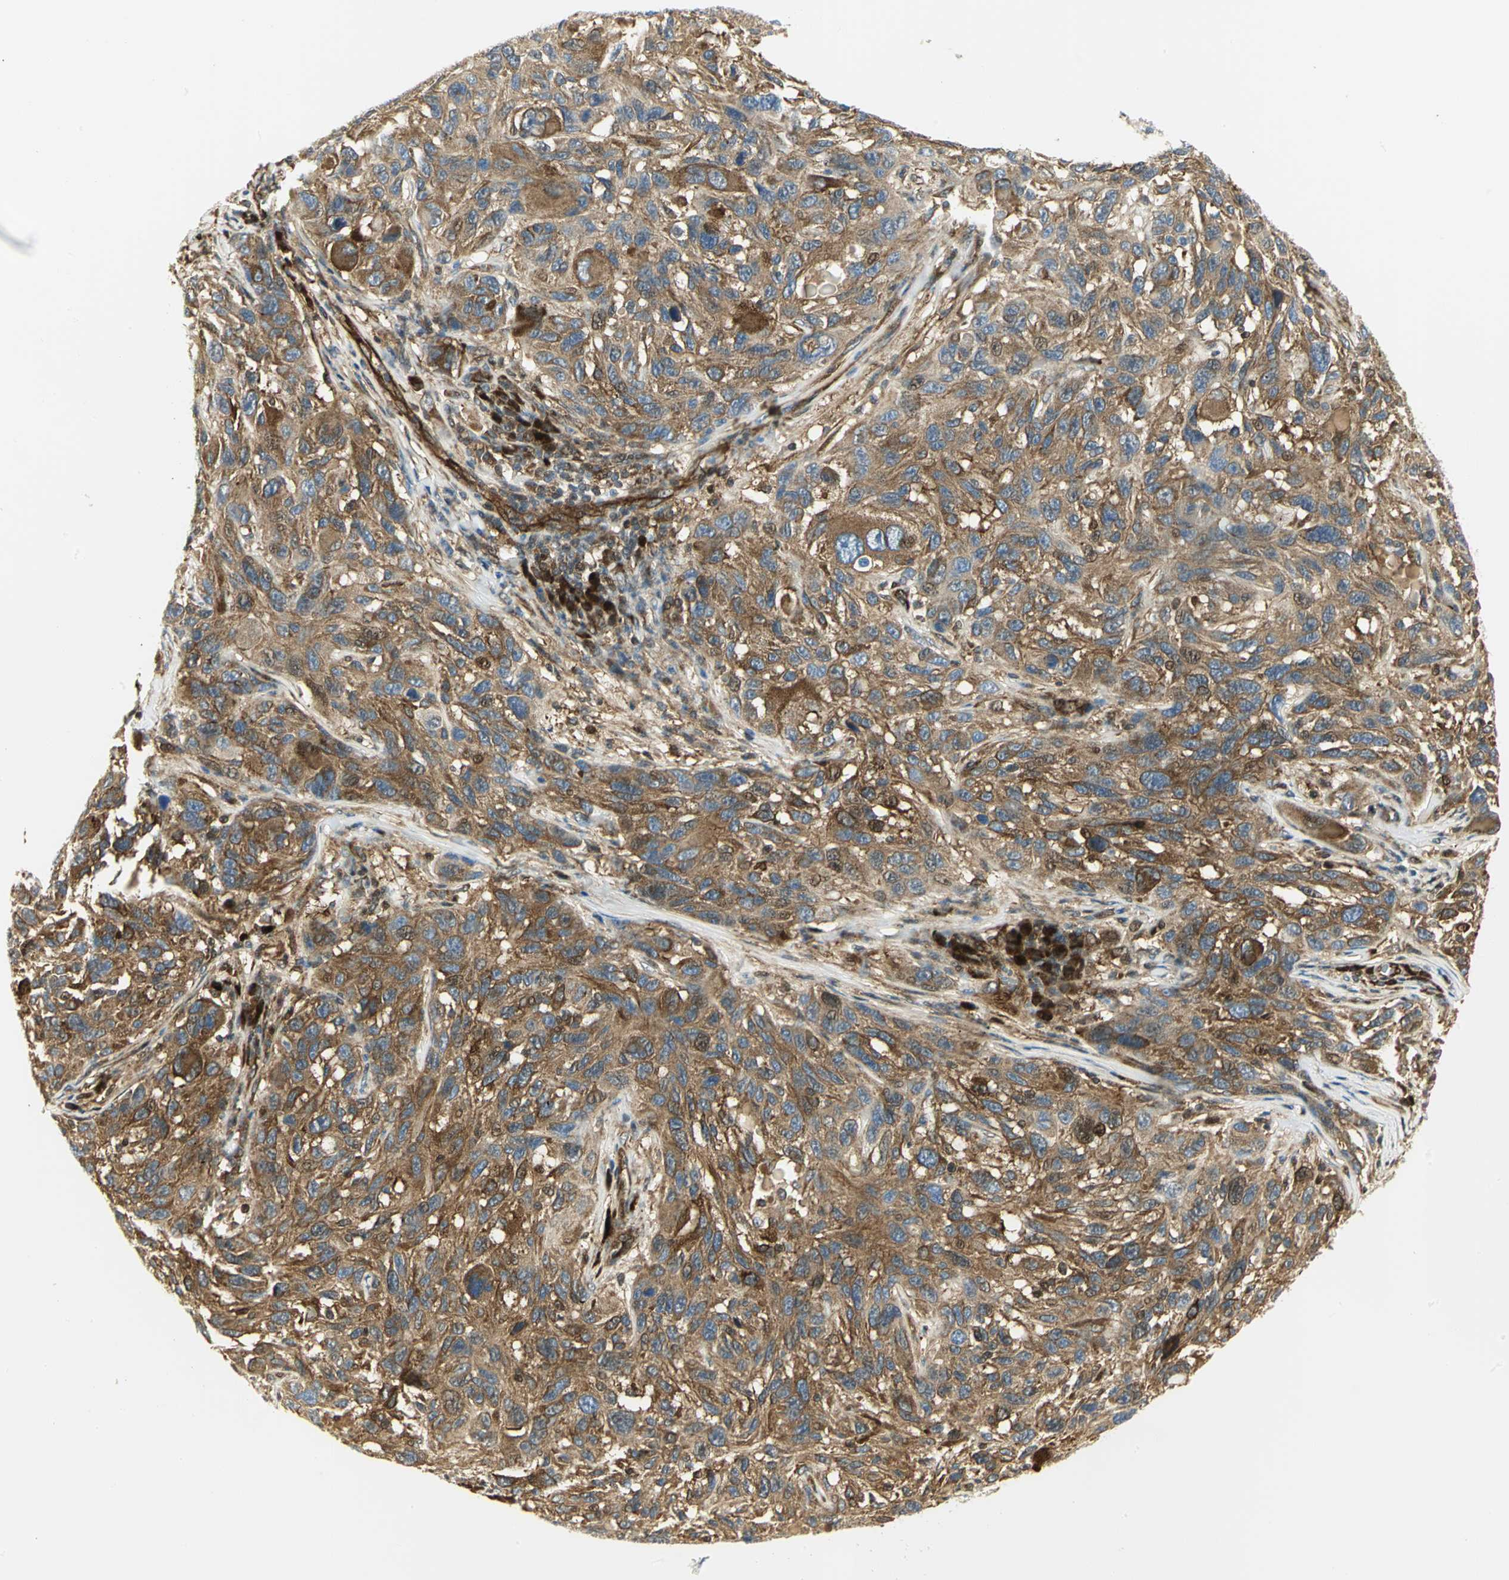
{"staining": {"intensity": "moderate", "quantity": ">75%", "location": "cytoplasmic/membranous"}, "tissue": "melanoma", "cell_type": "Tumor cells", "image_type": "cancer", "snomed": [{"axis": "morphology", "description": "Malignant melanoma, NOS"}, {"axis": "topography", "description": "Skin"}], "caption": "Human melanoma stained with a protein marker demonstrates moderate staining in tumor cells.", "gene": "EEA1", "patient": {"sex": "male", "age": 53}}